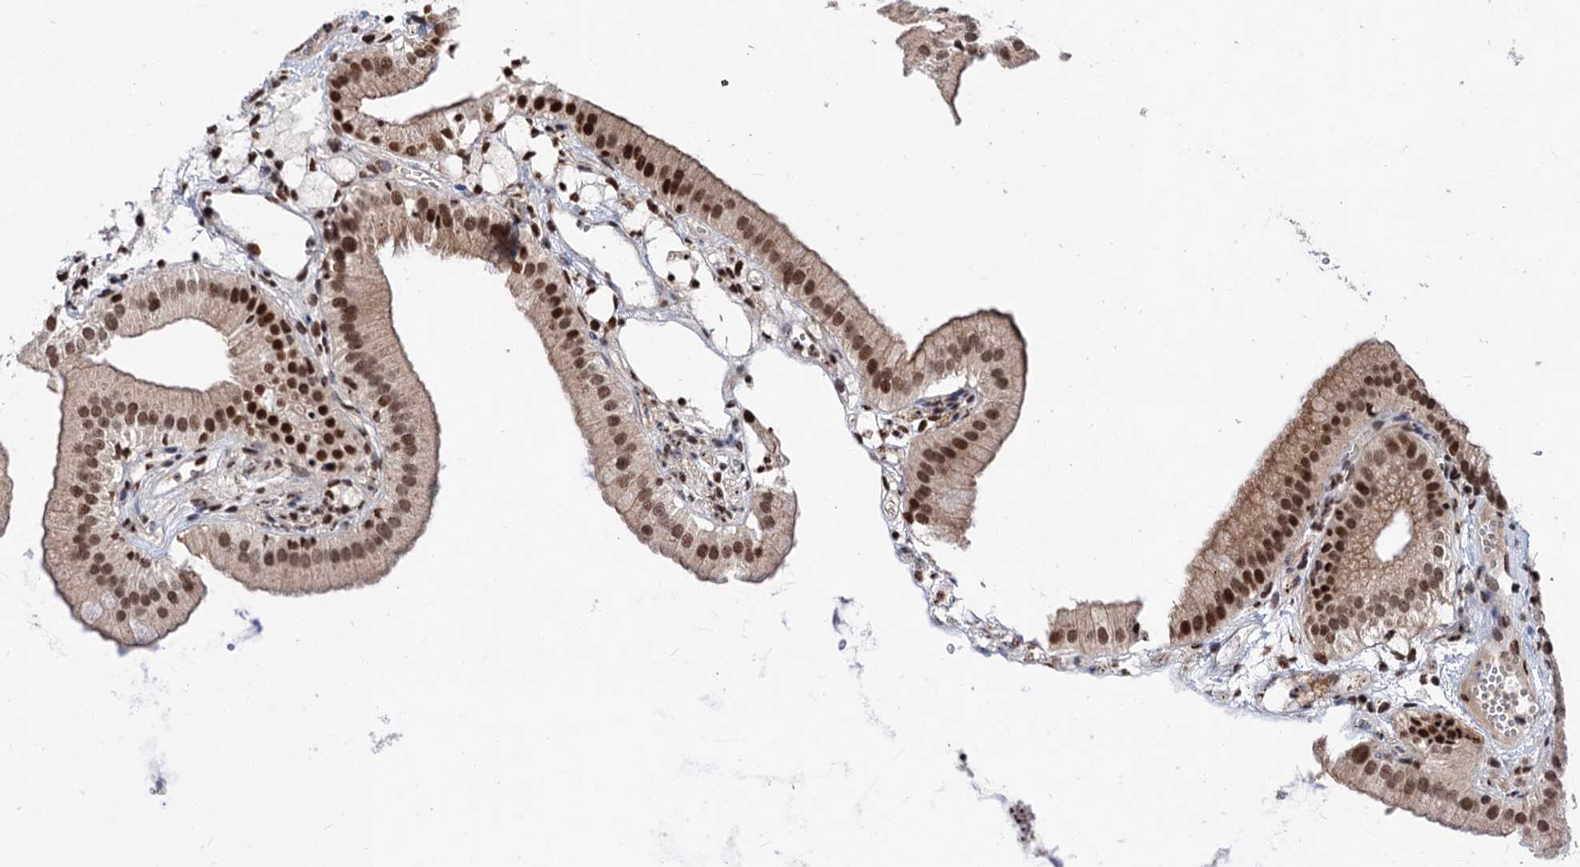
{"staining": {"intensity": "moderate", "quantity": ">75%", "location": "nuclear"}, "tissue": "gallbladder", "cell_type": "Glandular cells", "image_type": "normal", "snomed": [{"axis": "morphology", "description": "Normal tissue, NOS"}, {"axis": "topography", "description": "Gallbladder"}], "caption": "Protein analysis of unremarkable gallbladder demonstrates moderate nuclear expression in approximately >75% of glandular cells.", "gene": "MAML1", "patient": {"sex": "male", "age": 55}}